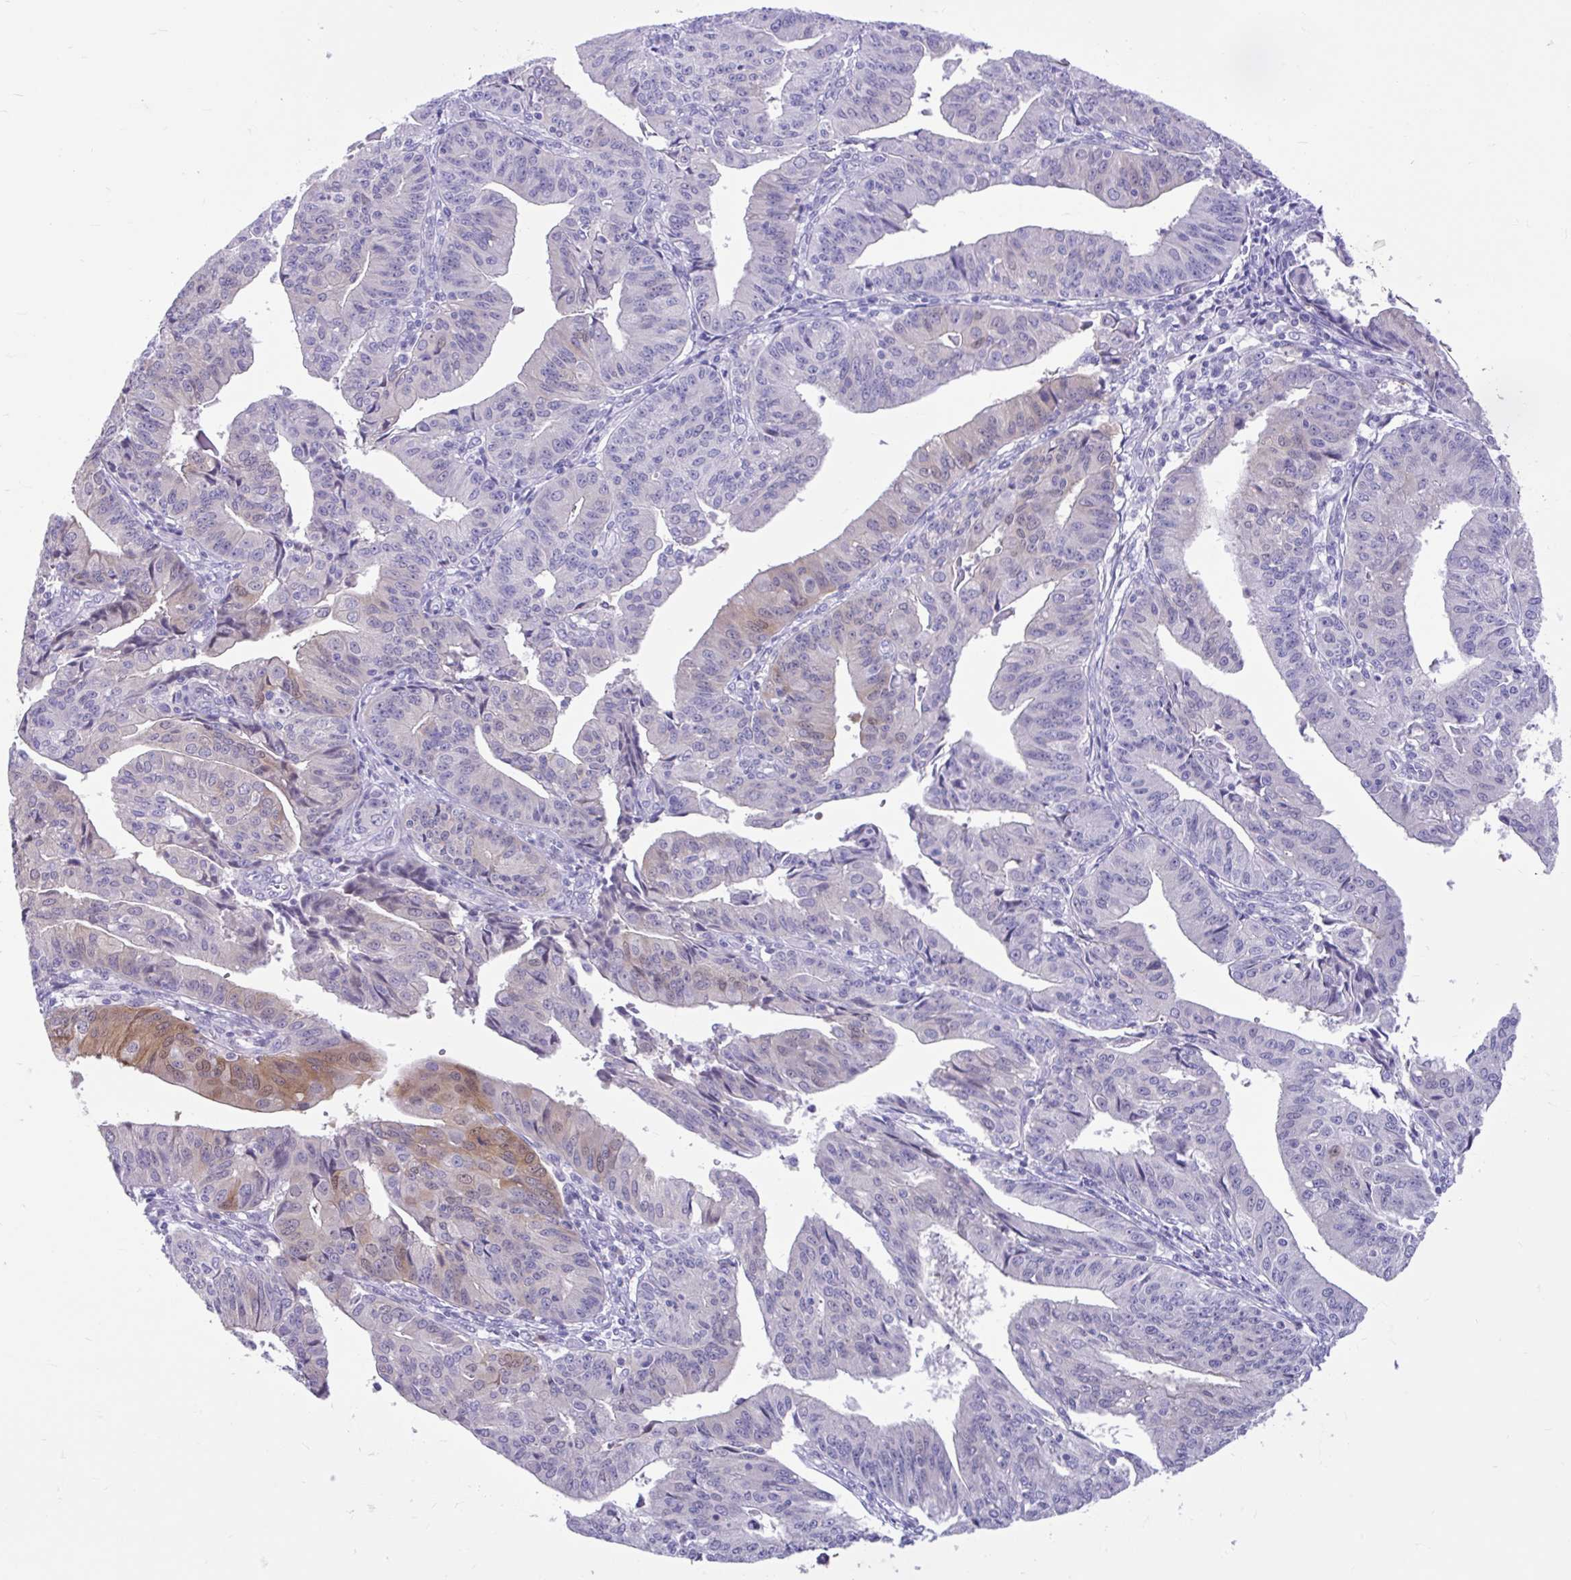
{"staining": {"intensity": "moderate", "quantity": "25%-75%", "location": "cytoplasmic/membranous"}, "tissue": "endometrial cancer", "cell_type": "Tumor cells", "image_type": "cancer", "snomed": [{"axis": "morphology", "description": "Adenocarcinoma, NOS"}, {"axis": "topography", "description": "Endometrium"}], "caption": "Immunohistochemical staining of adenocarcinoma (endometrial) exhibits medium levels of moderate cytoplasmic/membranous positivity in approximately 25%-75% of tumor cells.", "gene": "FAM153A", "patient": {"sex": "female", "age": 56}}